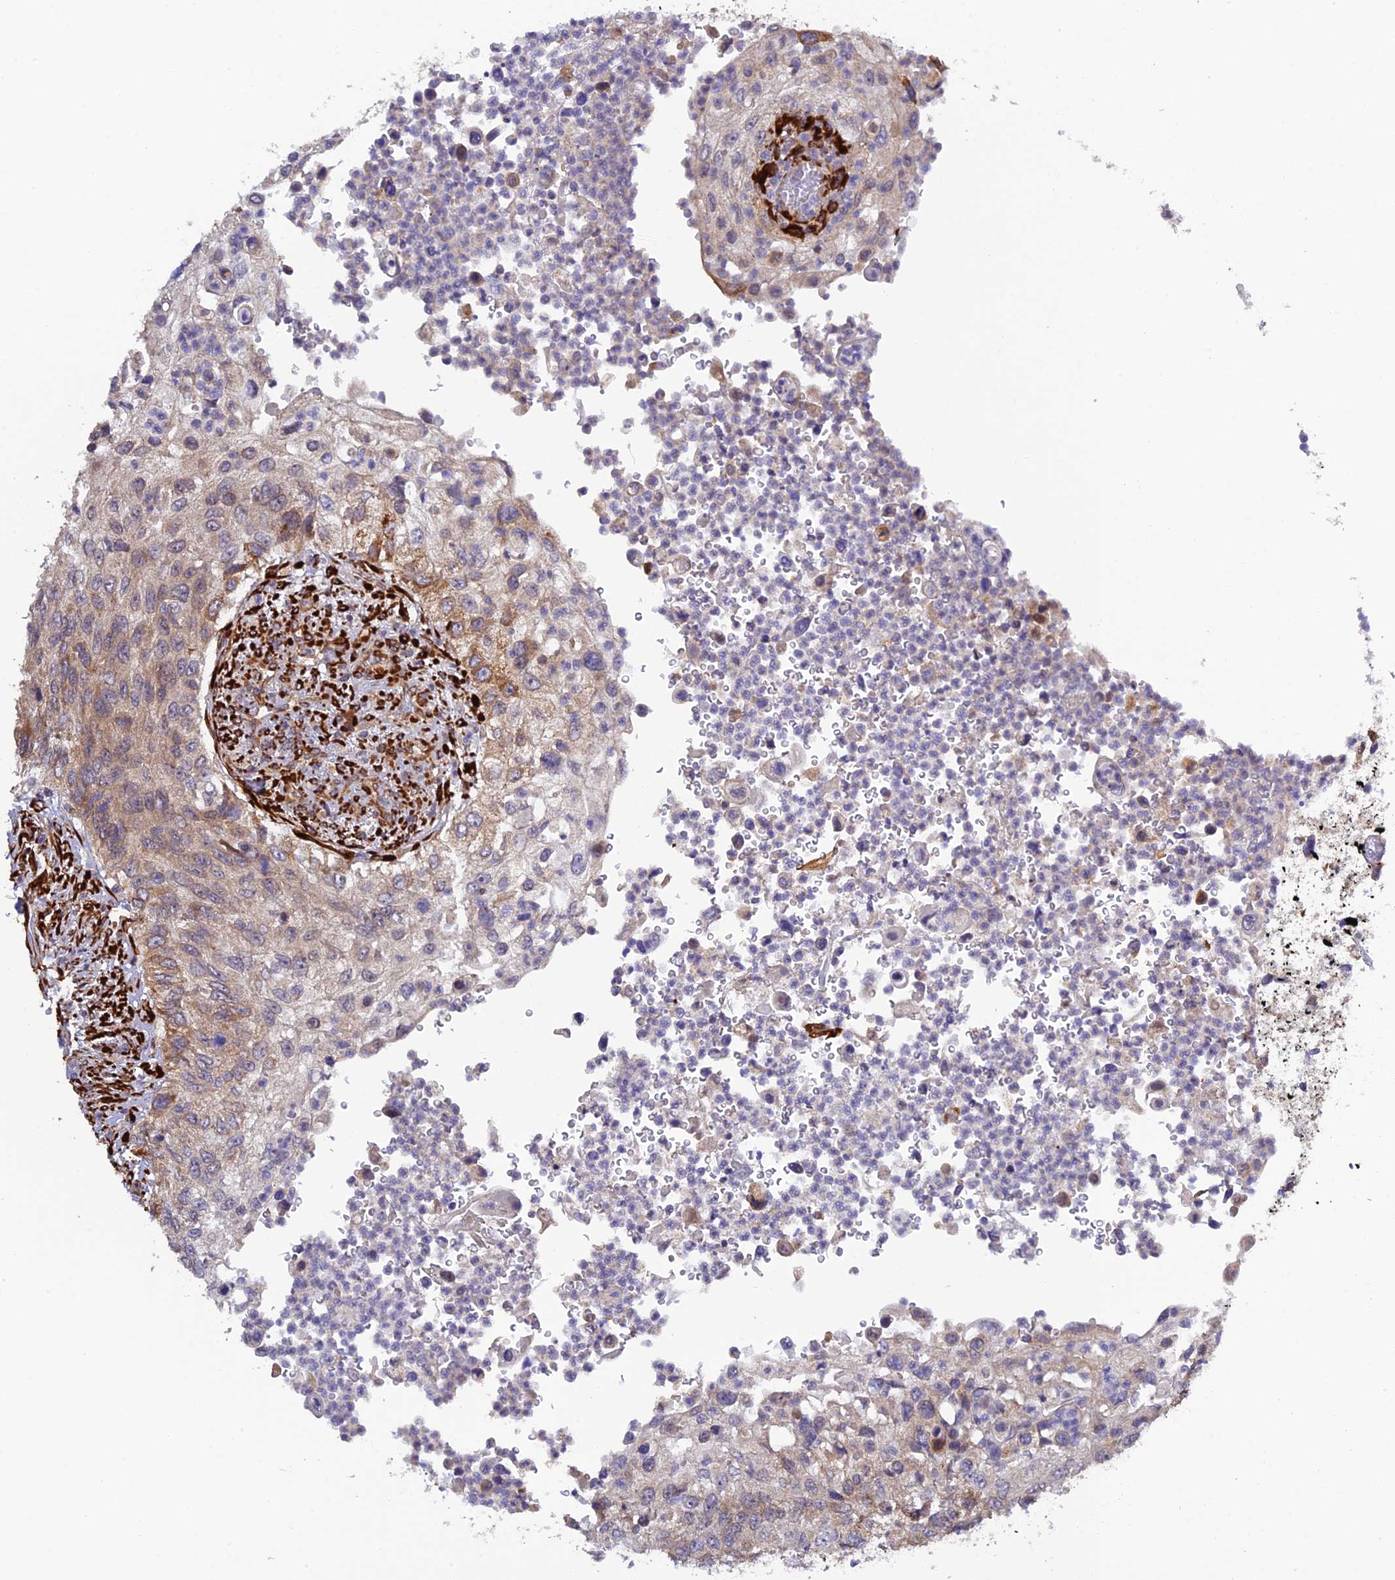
{"staining": {"intensity": "weak", "quantity": ">75%", "location": "cytoplasmic/membranous"}, "tissue": "urothelial cancer", "cell_type": "Tumor cells", "image_type": "cancer", "snomed": [{"axis": "morphology", "description": "Urothelial carcinoma, High grade"}, {"axis": "topography", "description": "Urinary bladder"}], "caption": "Urothelial carcinoma (high-grade) was stained to show a protein in brown. There is low levels of weak cytoplasmic/membranous expression in approximately >75% of tumor cells.", "gene": "P3H3", "patient": {"sex": "female", "age": 60}}